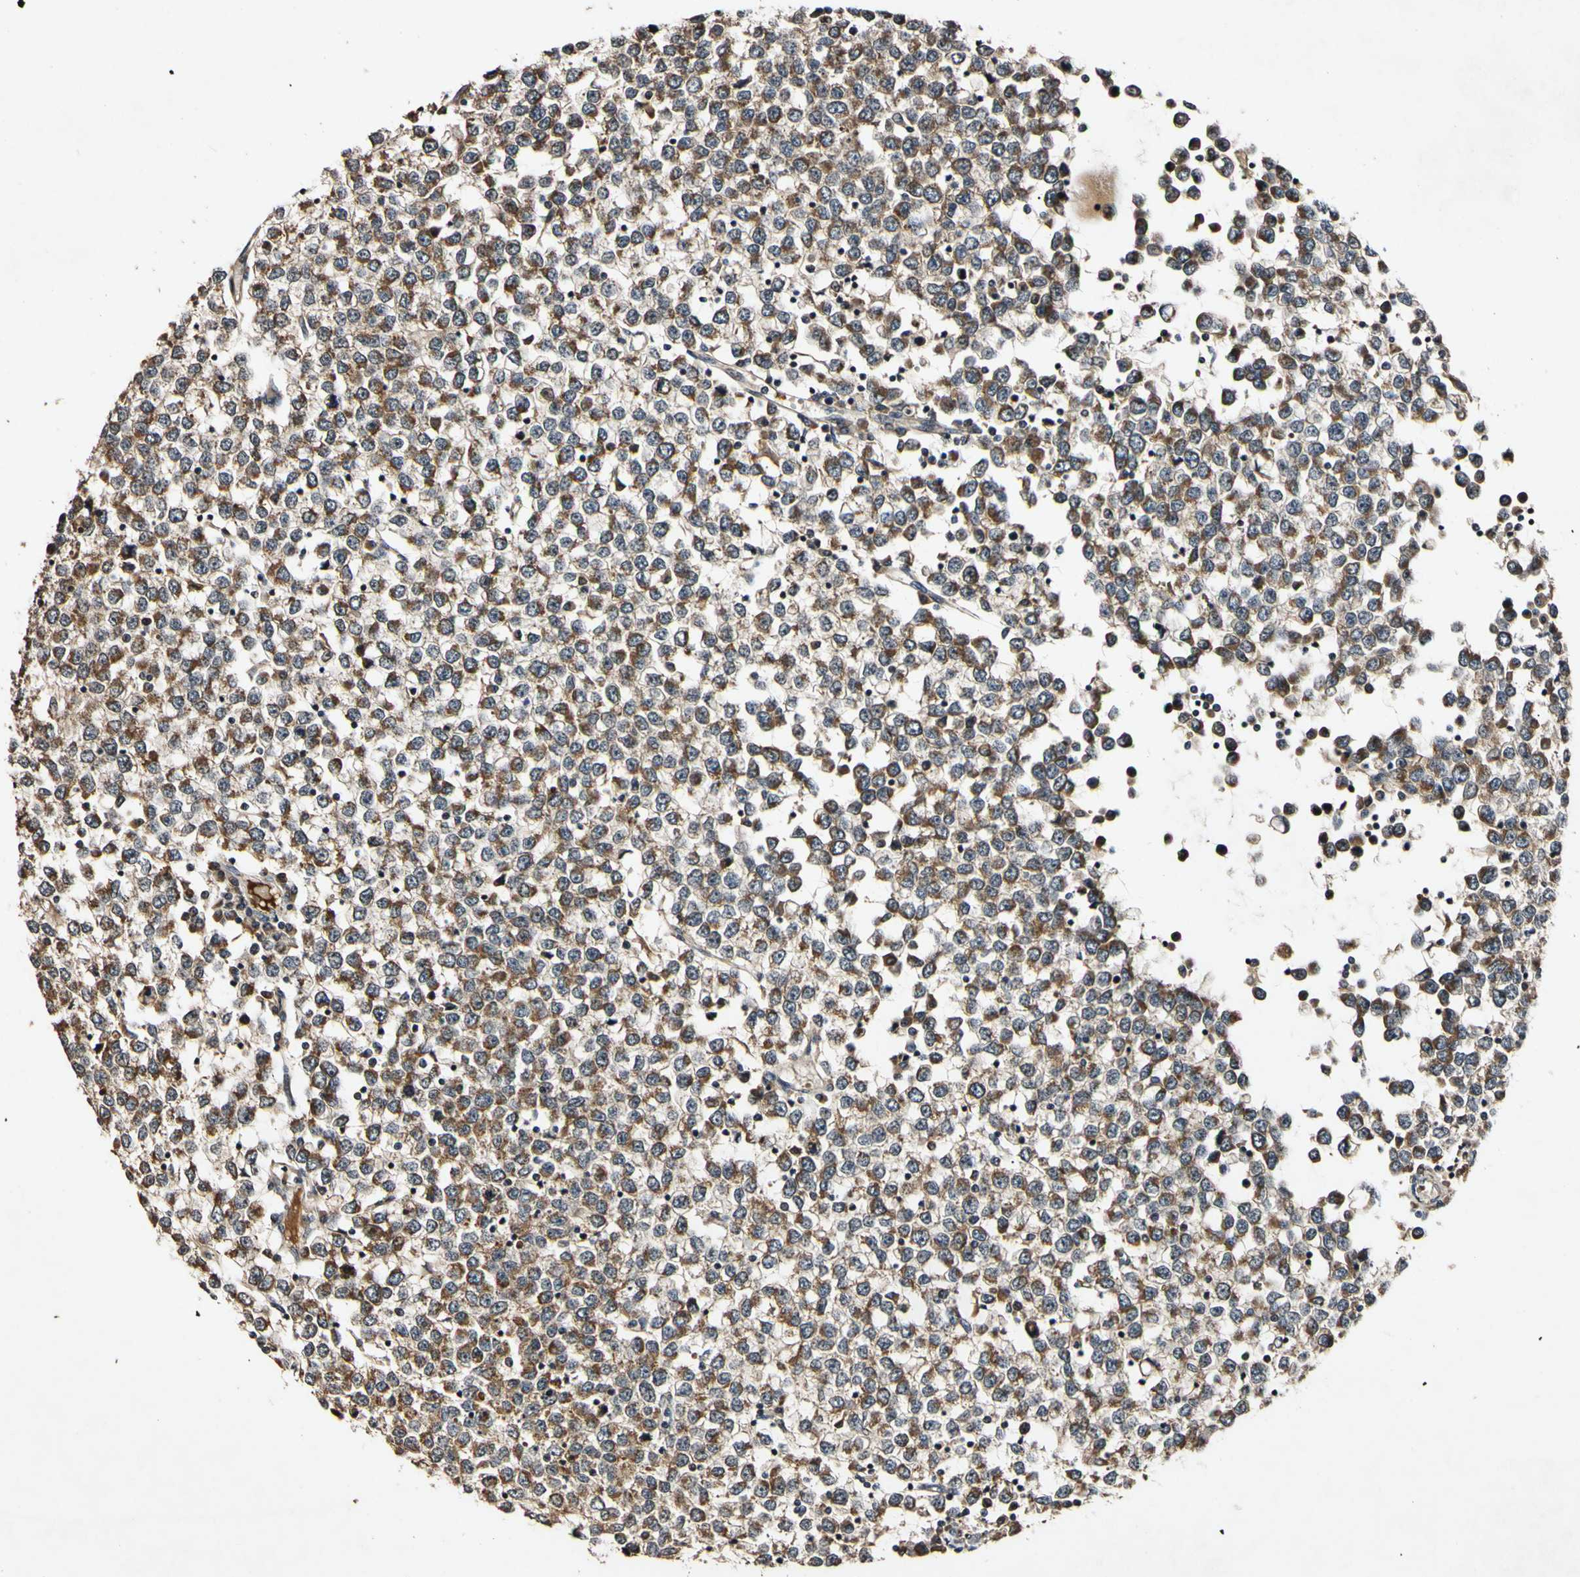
{"staining": {"intensity": "moderate", "quantity": ">75%", "location": "cytoplasmic/membranous"}, "tissue": "testis cancer", "cell_type": "Tumor cells", "image_type": "cancer", "snomed": [{"axis": "morphology", "description": "Seminoma, NOS"}, {"axis": "topography", "description": "Testis"}], "caption": "DAB (3,3'-diaminobenzidine) immunohistochemical staining of seminoma (testis) reveals moderate cytoplasmic/membranous protein positivity in about >75% of tumor cells.", "gene": "PLAT", "patient": {"sex": "male", "age": 65}}